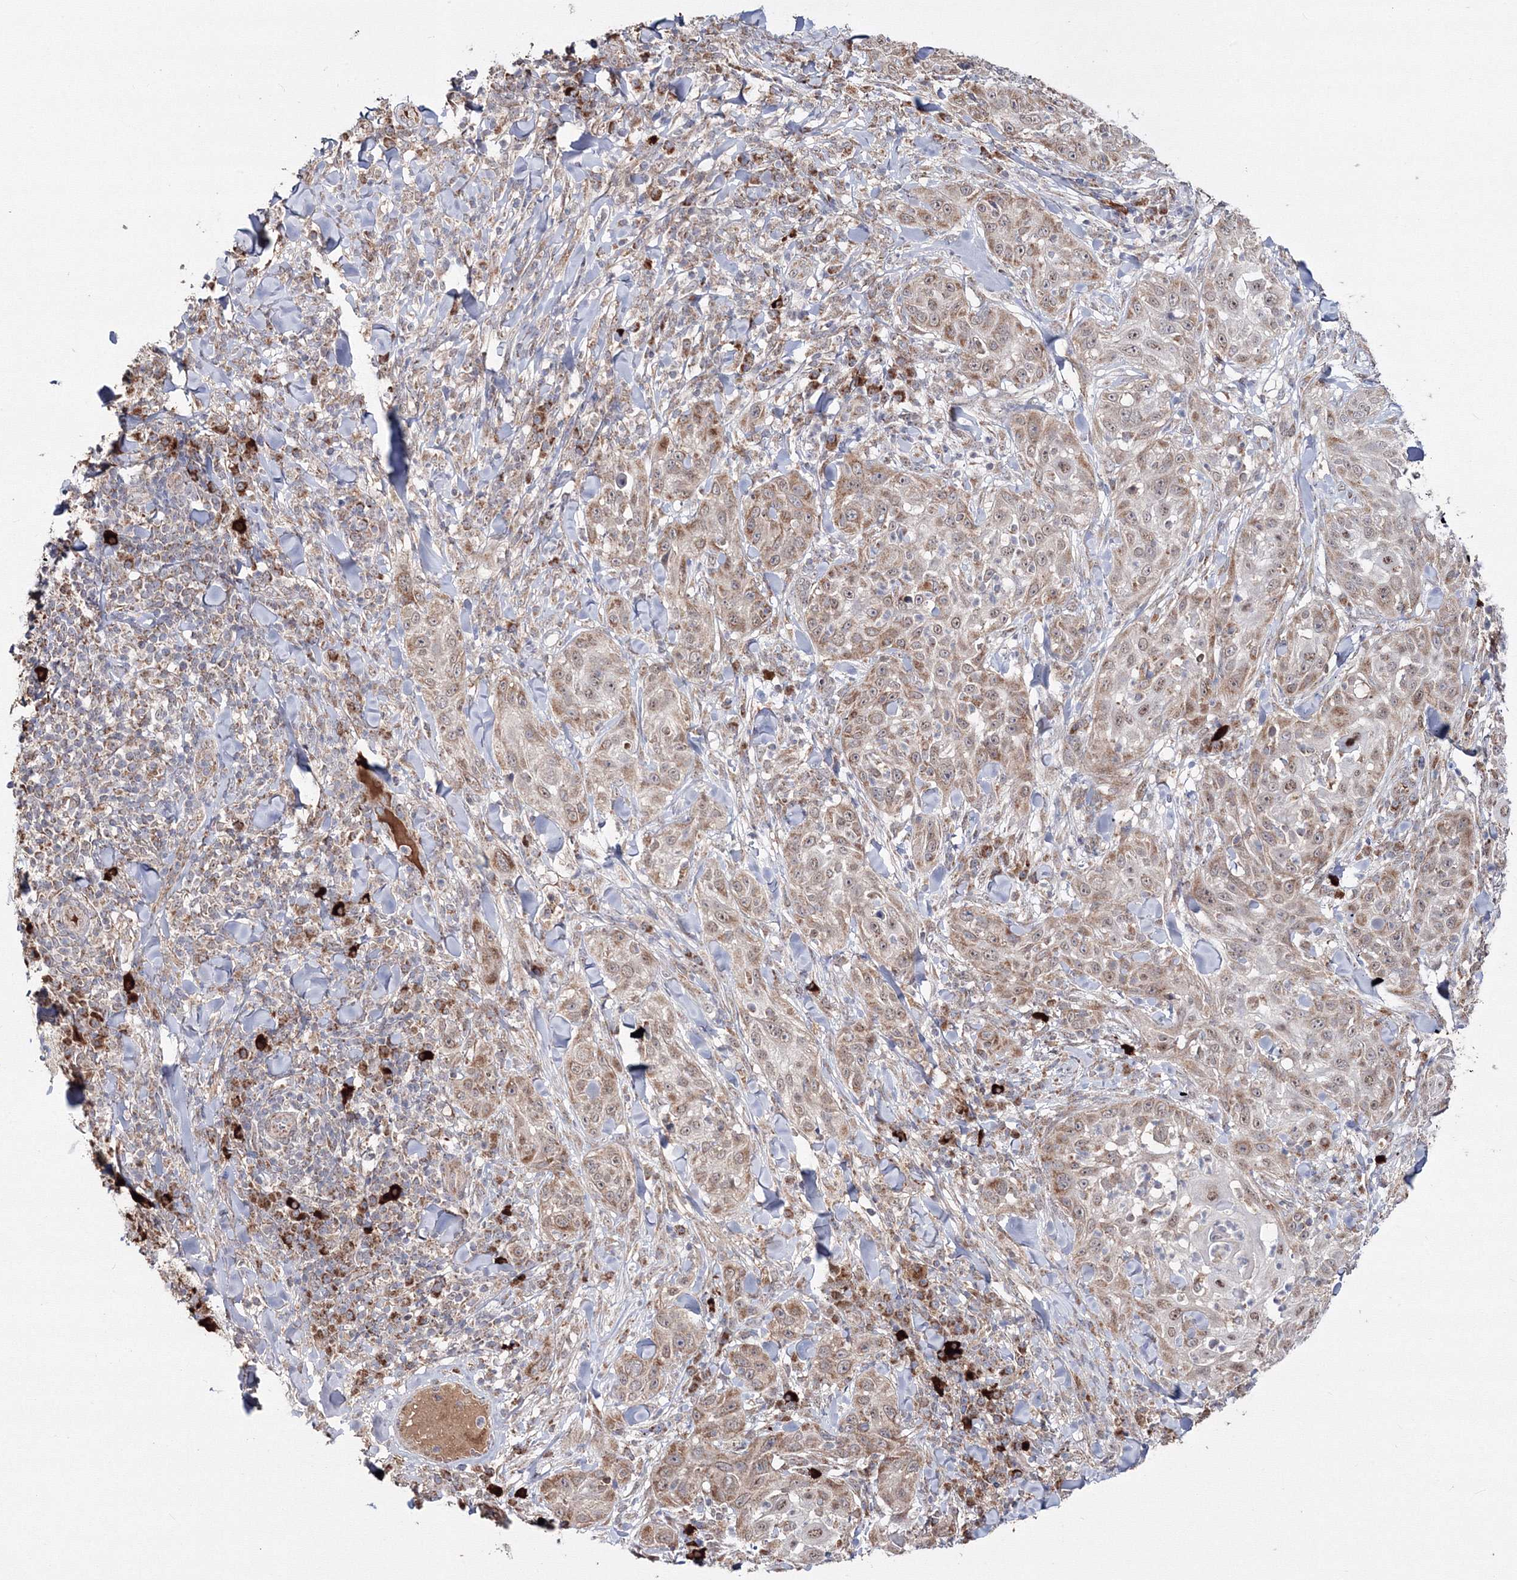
{"staining": {"intensity": "weak", "quantity": ">75%", "location": "cytoplasmic/membranous"}, "tissue": "skin cancer", "cell_type": "Tumor cells", "image_type": "cancer", "snomed": [{"axis": "morphology", "description": "Squamous cell carcinoma, NOS"}, {"axis": "topography", "description": "Skin"}], "caption": "This image reveals immunohistochemistry staining of human skin cancer, with low weak cytoplasmic/membranous staining in about >75% of tumor cells.", "gene": "PEX13", "patient": {"sex": "female", "age": 44}}